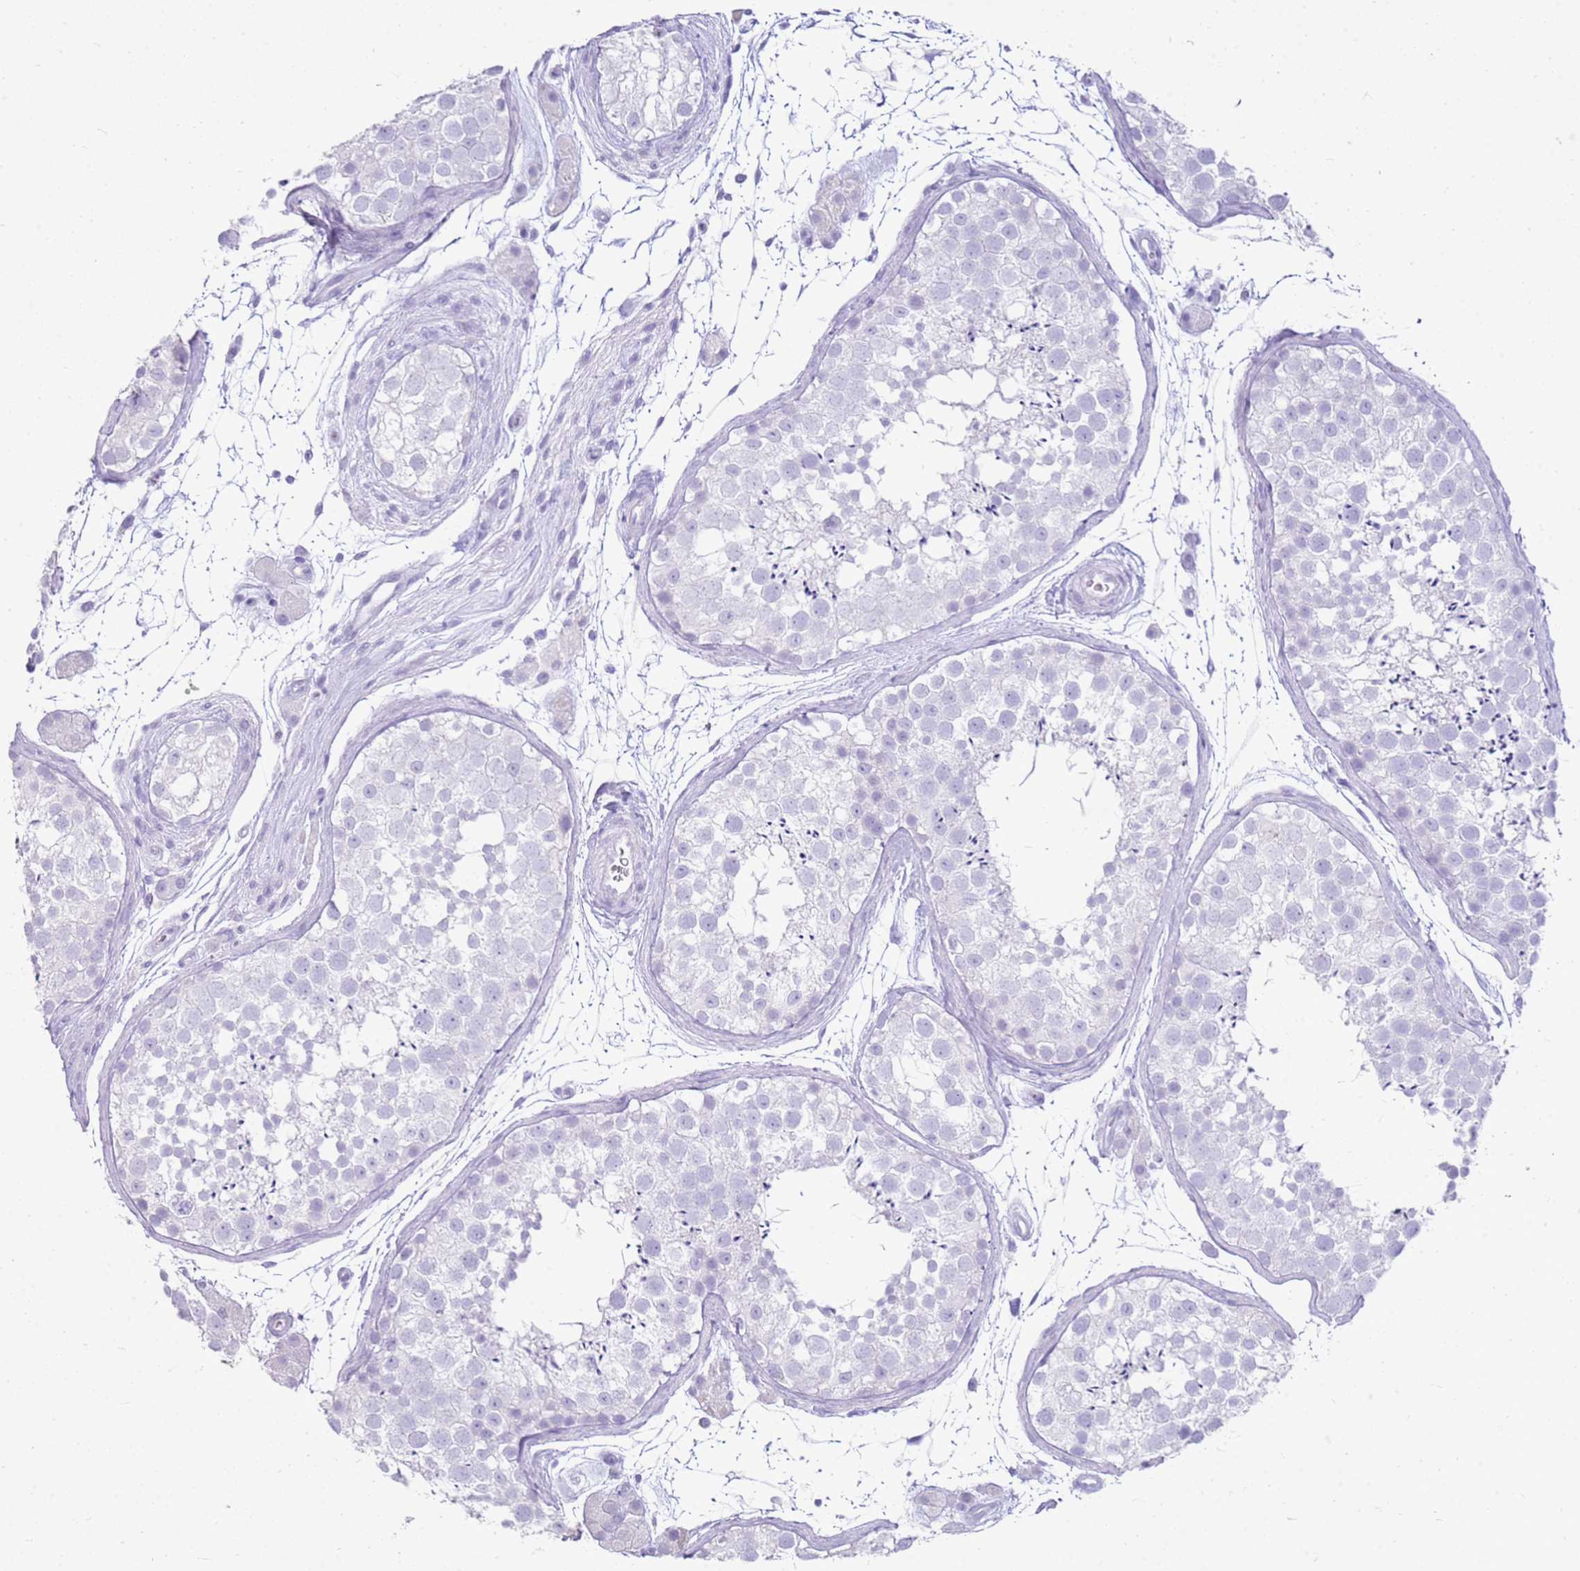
{"staining": {"intensity": "negative", "quantity": "none", "location": "none"}, "tissue": "testis", "cell_type": "Cells in seminiferous ducts", "image_type": "normal", "snomed": [{"axis": "morphology", "description": "Normal tissue, NOS"}, {"axis": "topography", "description": "Testis"}], "caption": "High power microscopy image of an IHC photomicrograph of benign testis, revealing no significant expression in cells in seminiferous ducts.", "gene": "CA8", "patient": {"sex": "male", "age": 41}}